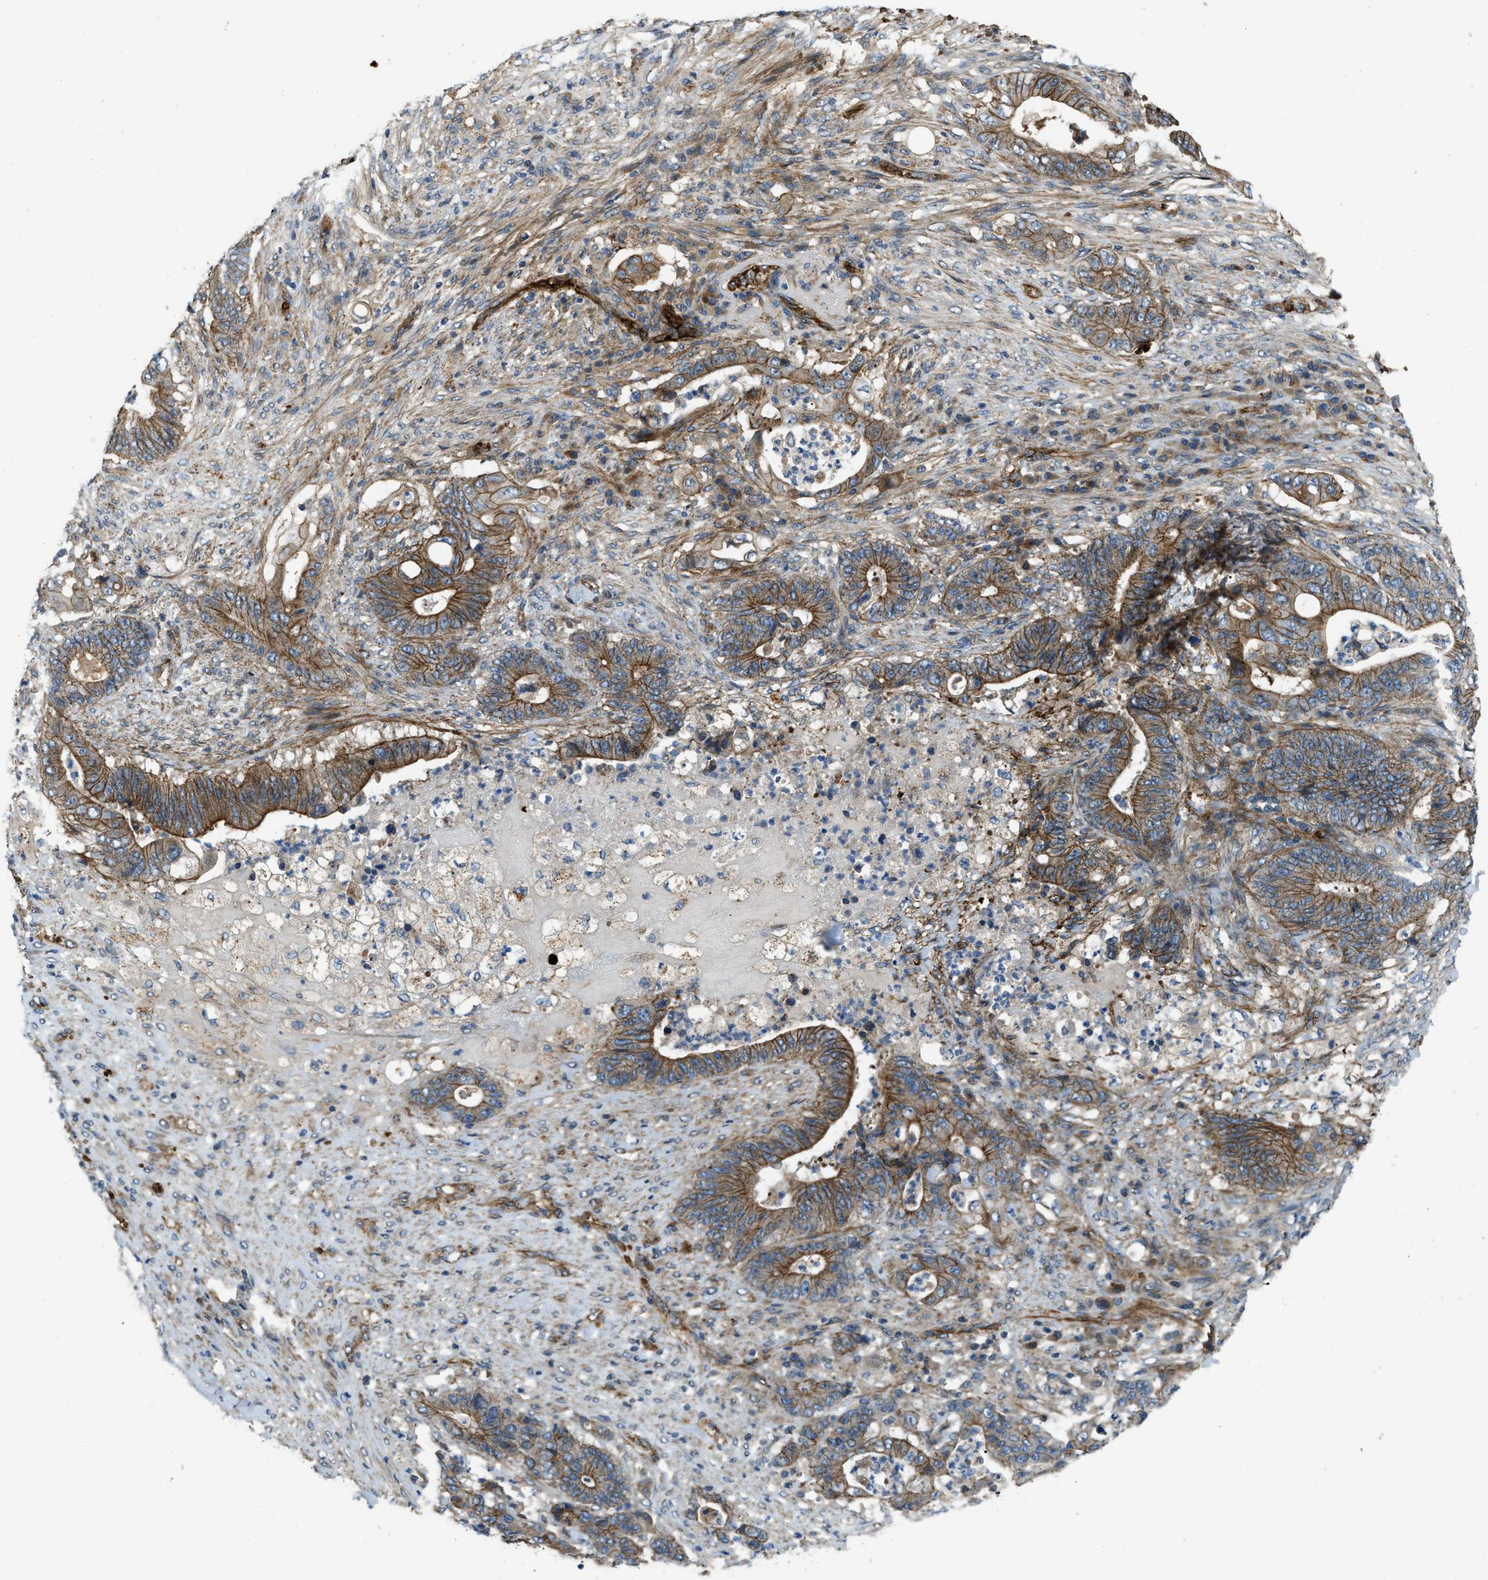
{"staining": {"intensity": "moderate", "quantity": ">75%", "location": "cytoplasmic/membranous"}, "tissue": "stomach cancer", "cell_type": "Tumor cells", "image_type": "cancer", "snomed": [{"axis": "morphology", "description": "Adenocarcinoma, NOS"}, {"axis": "topography", "description": "Stomach"}], "caption": "Adenocarcinoma (stomach) stained with a protein marker shows moderate staining in tumor cells.", "gene": "ERC1", "patient": {"sex": "female", "age": 73}}